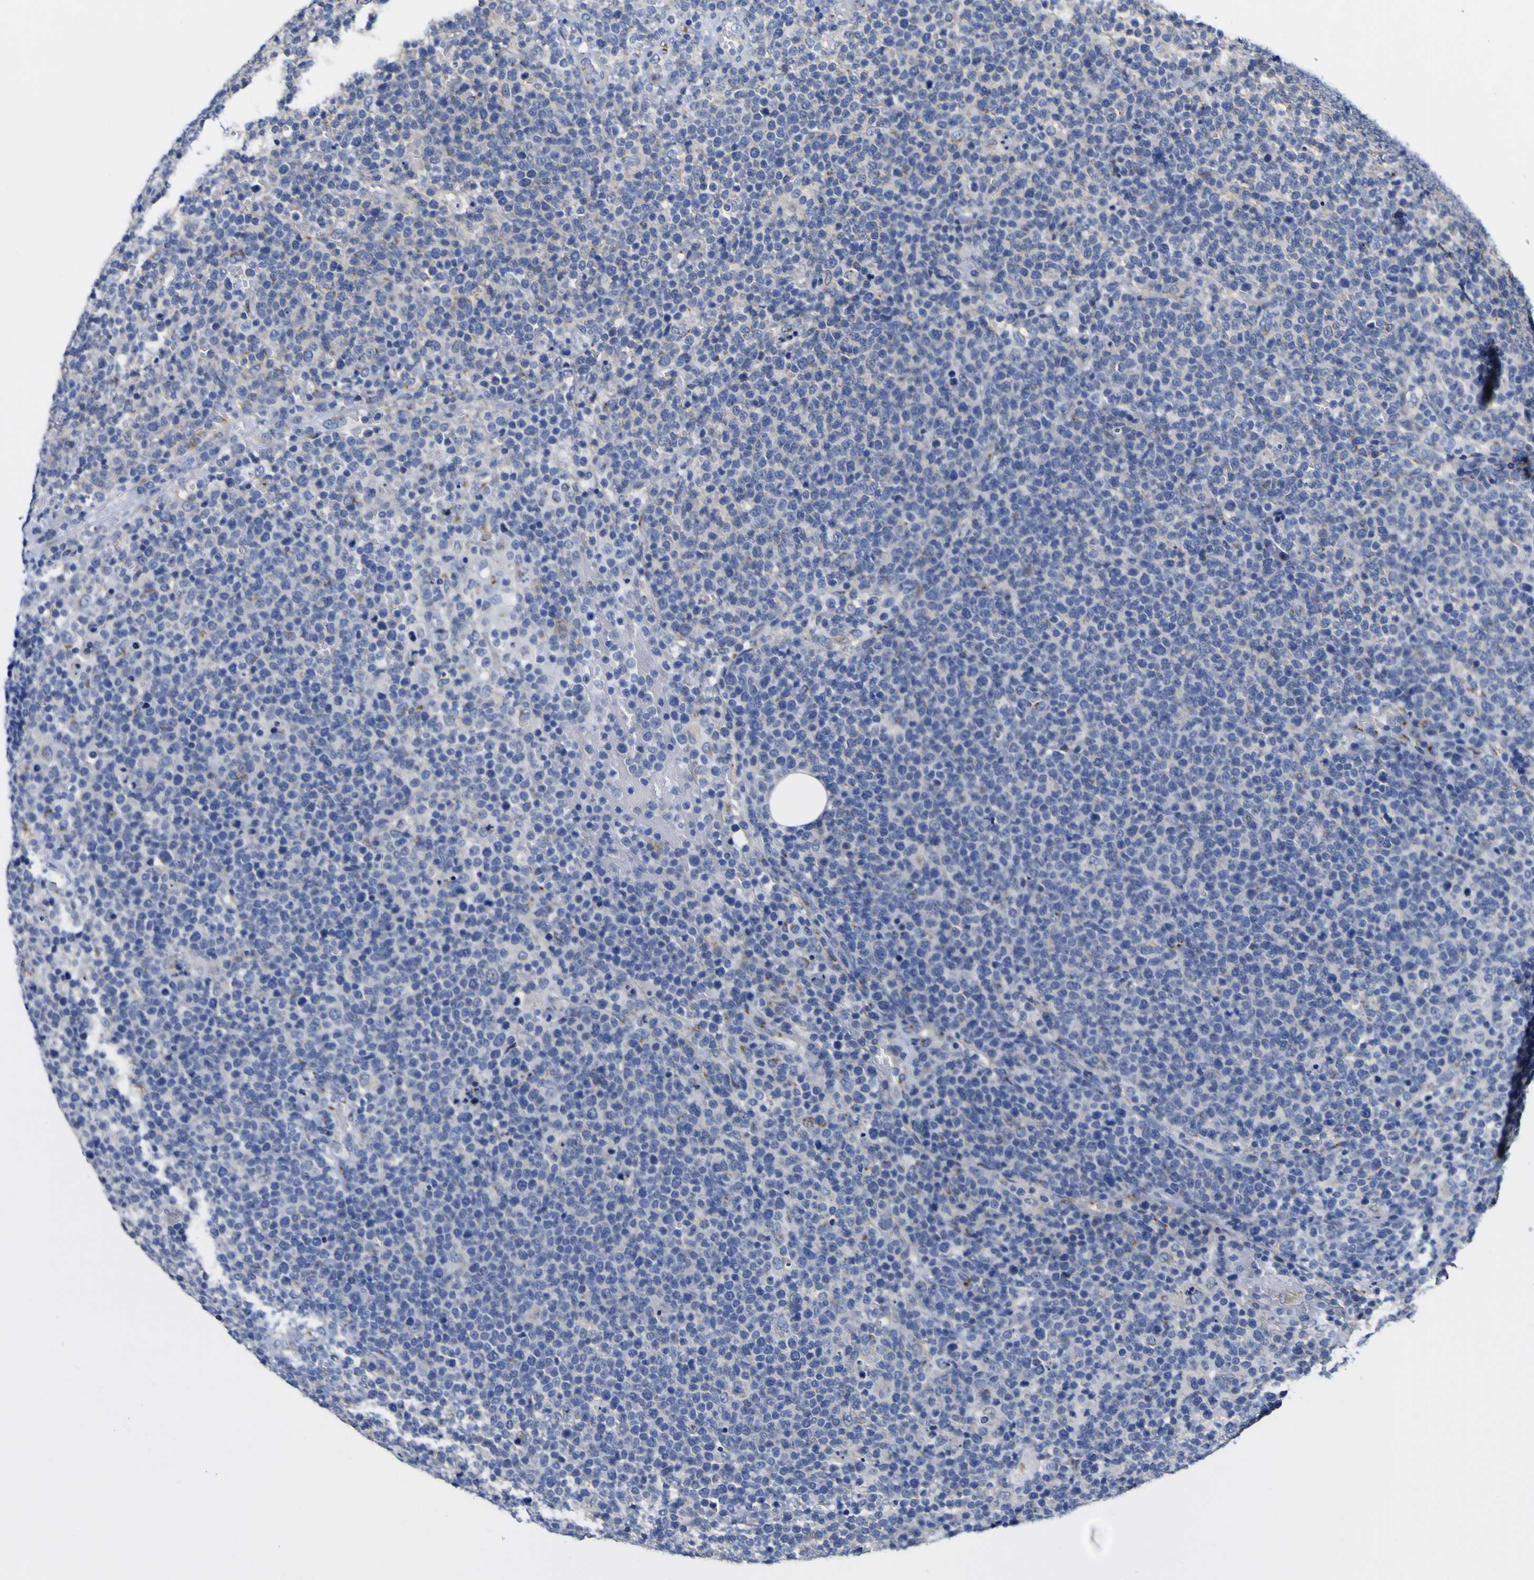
{"staining": {"intensity": "negative", "quantity": "none", "location": "none"}, "tissue": "lymphoma", "cell_type": "Tumor cells", "image_type": "cancer", "snomed": [{"axis": "morphology", "description": "Malignant lymphoma, non-Hodgkin's type, High grade"}, {"axis": "topography", "description": "Lymph node"}], "caption": "Immunohistochemistry (IHC) of lymphoma displays no positivity in tumor cells.", "gene": "GOLM1", "patient": {"sex": "male", "age": 61}}